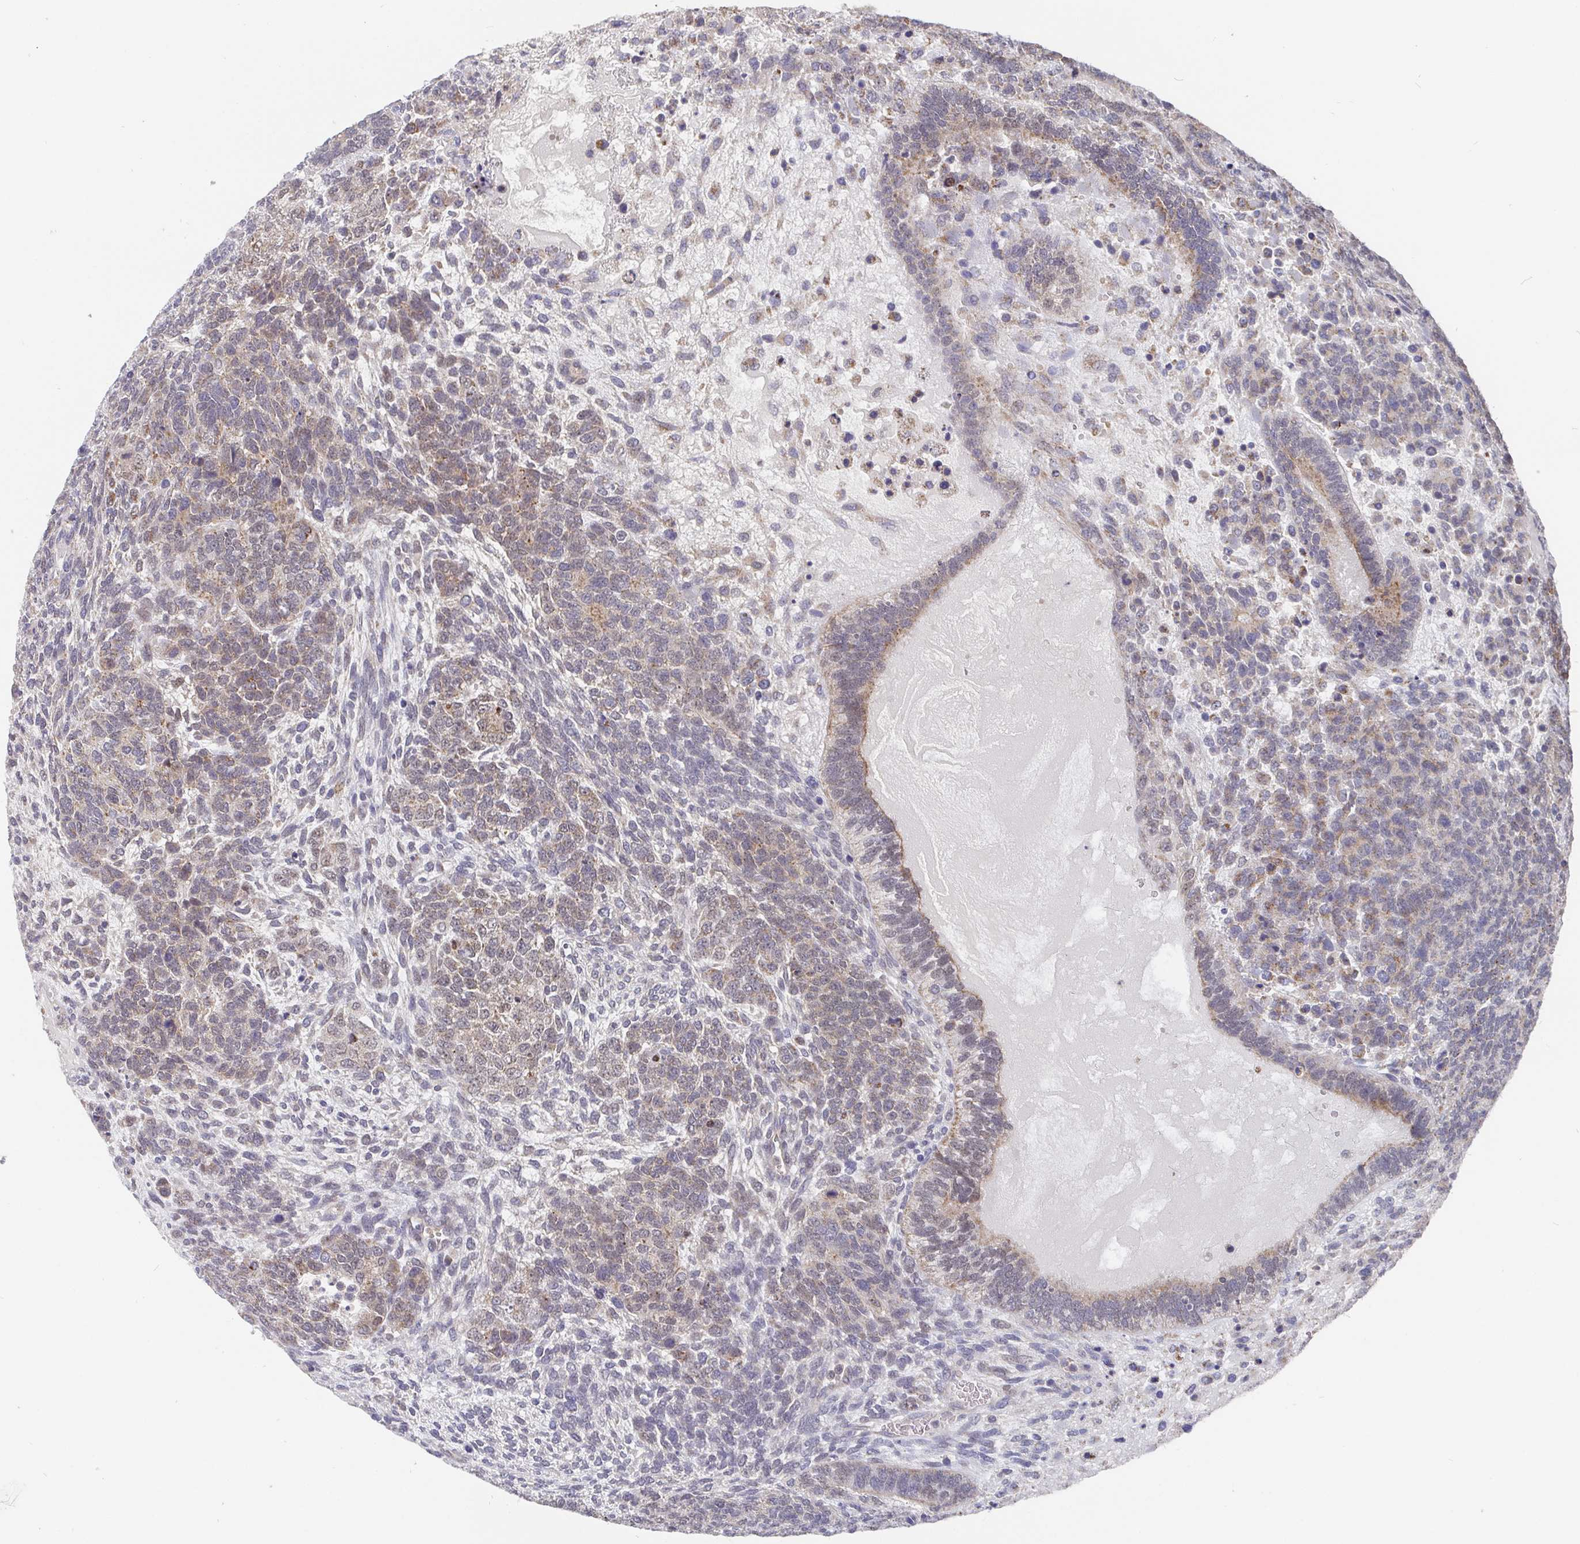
{"staining": {"intensity": "weak", "quantity": ">75%", "location": "cytoplasmic/membranous"}, "tissue": "testis cancer", "cell_type": "Tumor cells", "image_type": "cancer", "snomed": [{"axis": "morphology", "description": "Normal tissue, NOS"}, {"axis": "morphology", "description": "Carcinoma, Embryonal, NOS"}, {"axis": "topography", "description": "Testis"}, {"axis": "topography", "description": "Epididymis"}], "caption": "There is low levels of weak cytoplasmic/membranous staining in tumor cells of testis cancer, as demonstrated by immunohistochemical staining (brown color).", "gene": "PDF", "patient": {"sex": "male", "age": 23}}